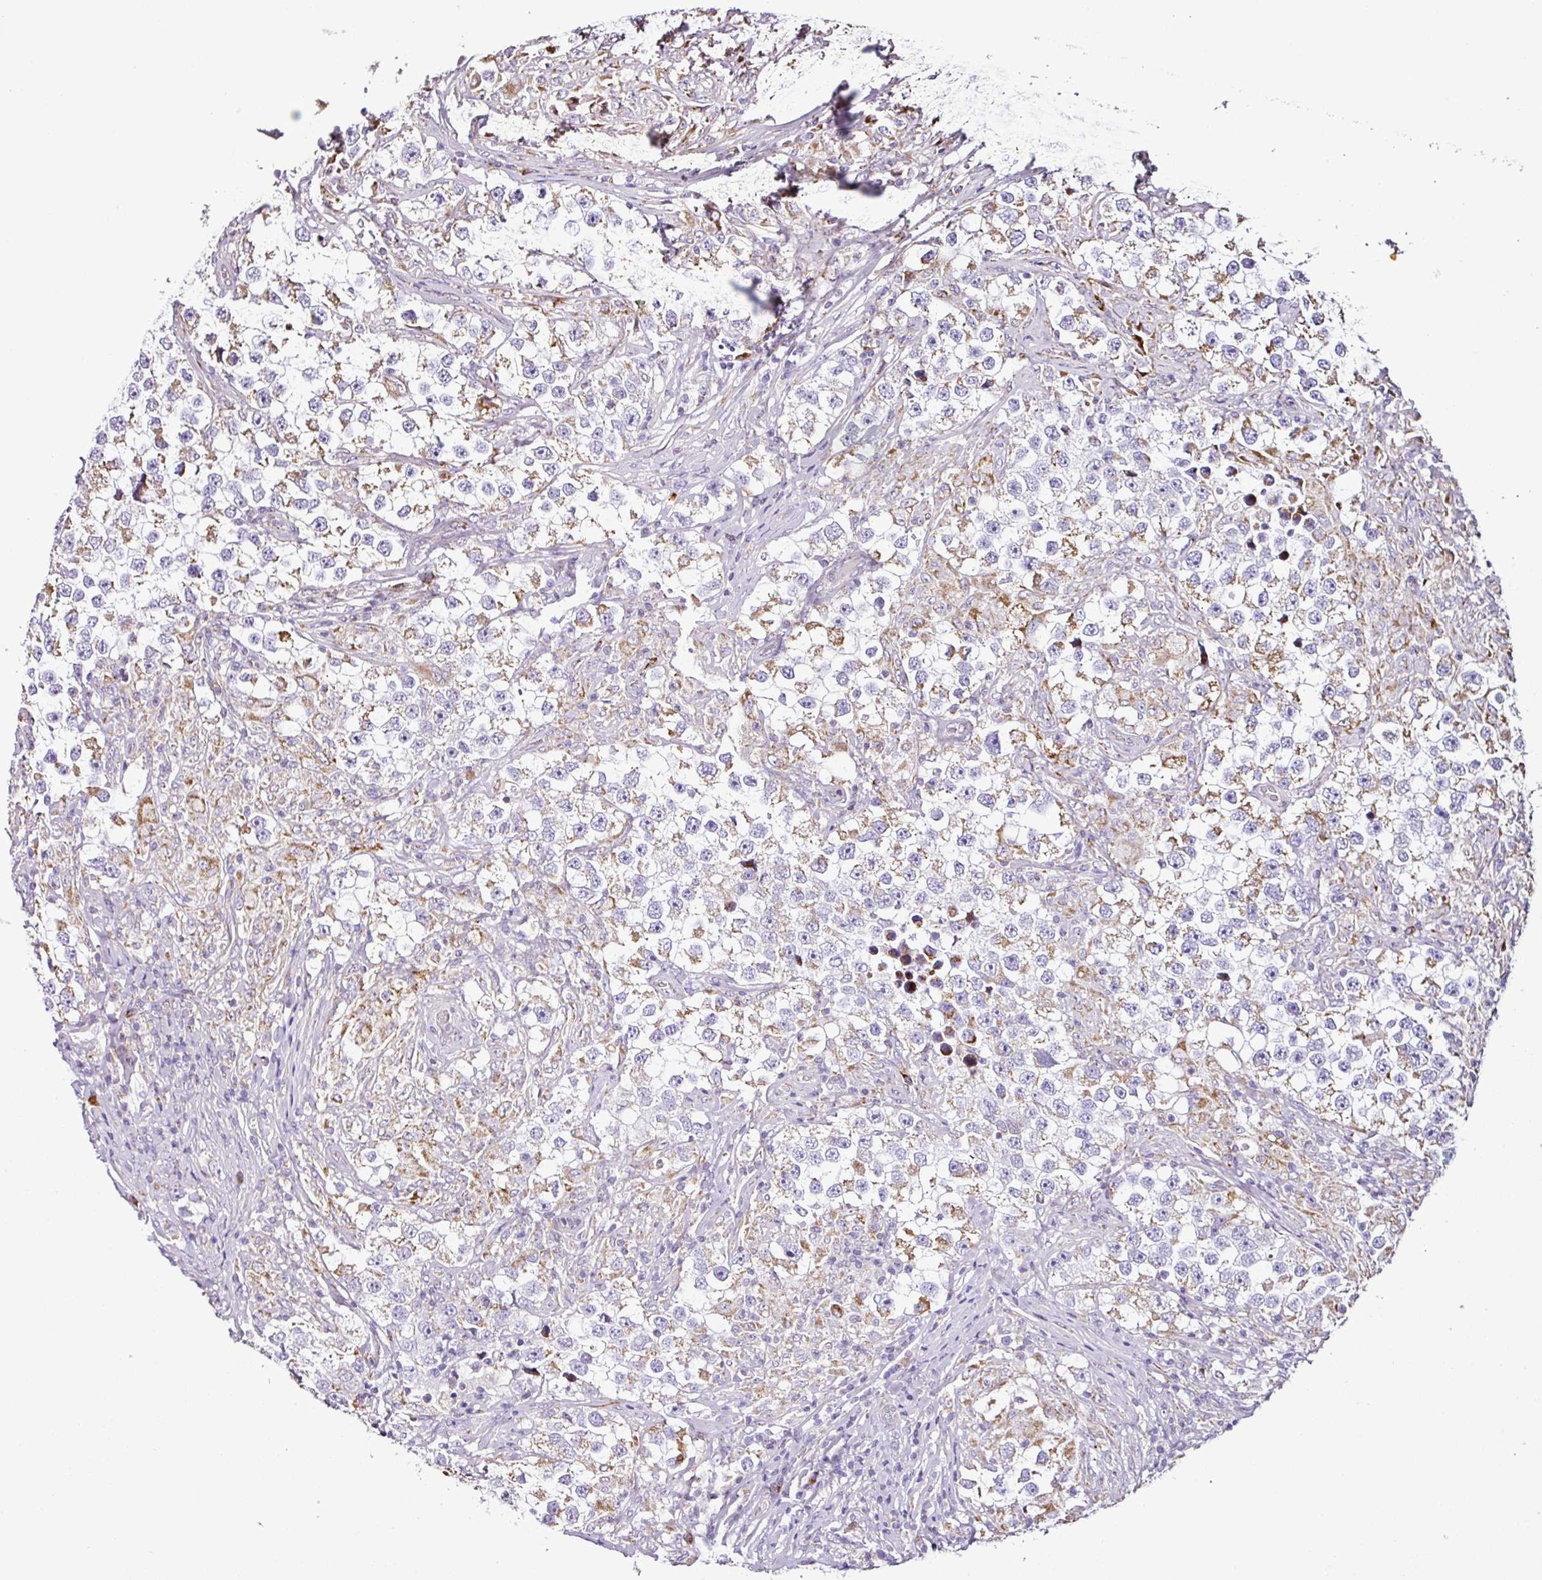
{"staining": {"intensity": "moderate", "quantity": "25%-75%", "location": "cytoplasmic/membranous"}, "tissue": "testis cancer", "cell_type": "Tumor cells", "image_type": "cancer", "snomed": [{"axis": "morphology", "description": "Seminoma, NOS"}, {"axis": "topography", "description": "Testis"}], "caption": "Testis cancer stained with immunohistochemistry (IHC) shows moderate cytoplasmic/membranous expression in about 25%-75% of tumor cells.", "gene": "DPAGT1", "patient": {"sex": "male", "age": 46}}